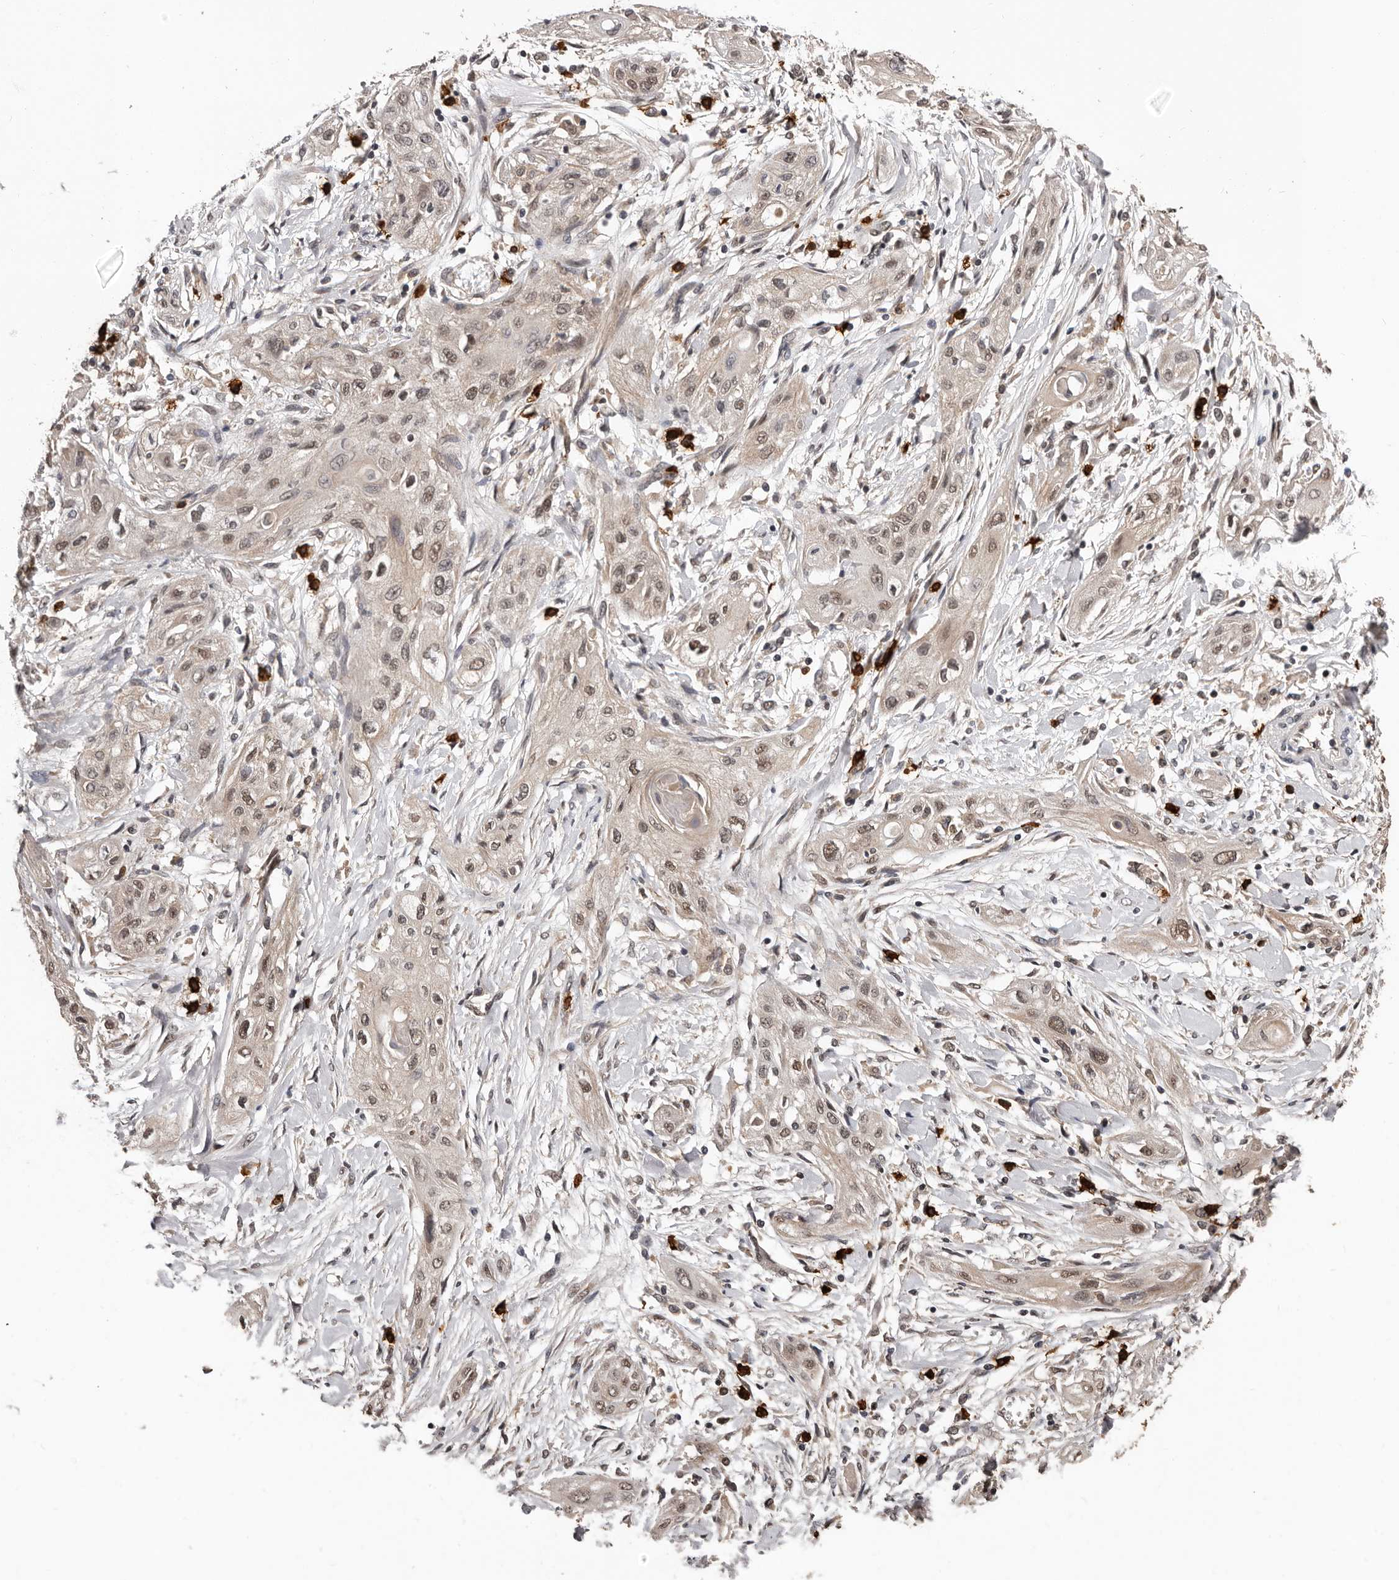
{"staining": {"intensity": "weak", "quantity": ">75%", "location": "cytoplasmic/membranous,nuclear"}, "tissue": "lung cancer", "cell_type": "Tumor cells", "image_type": "cancer", "snomed": [{"axis": "morphology", "description": "Squamous cell carcinoma, NOS"}, {"axis": "topography", "description": "Lung"}], "caption": "Immunohistochemistry (IHC) micrograph of lung cancer (squamous cell carcinoma) stained for a protein (brown), which demonstrates low levels of weak cytoplasmic/membranous and nuclear staining in about >75% of tumor cells.", "gene": "VPS37A", "patient": {"sex": "female", "age": 47}}